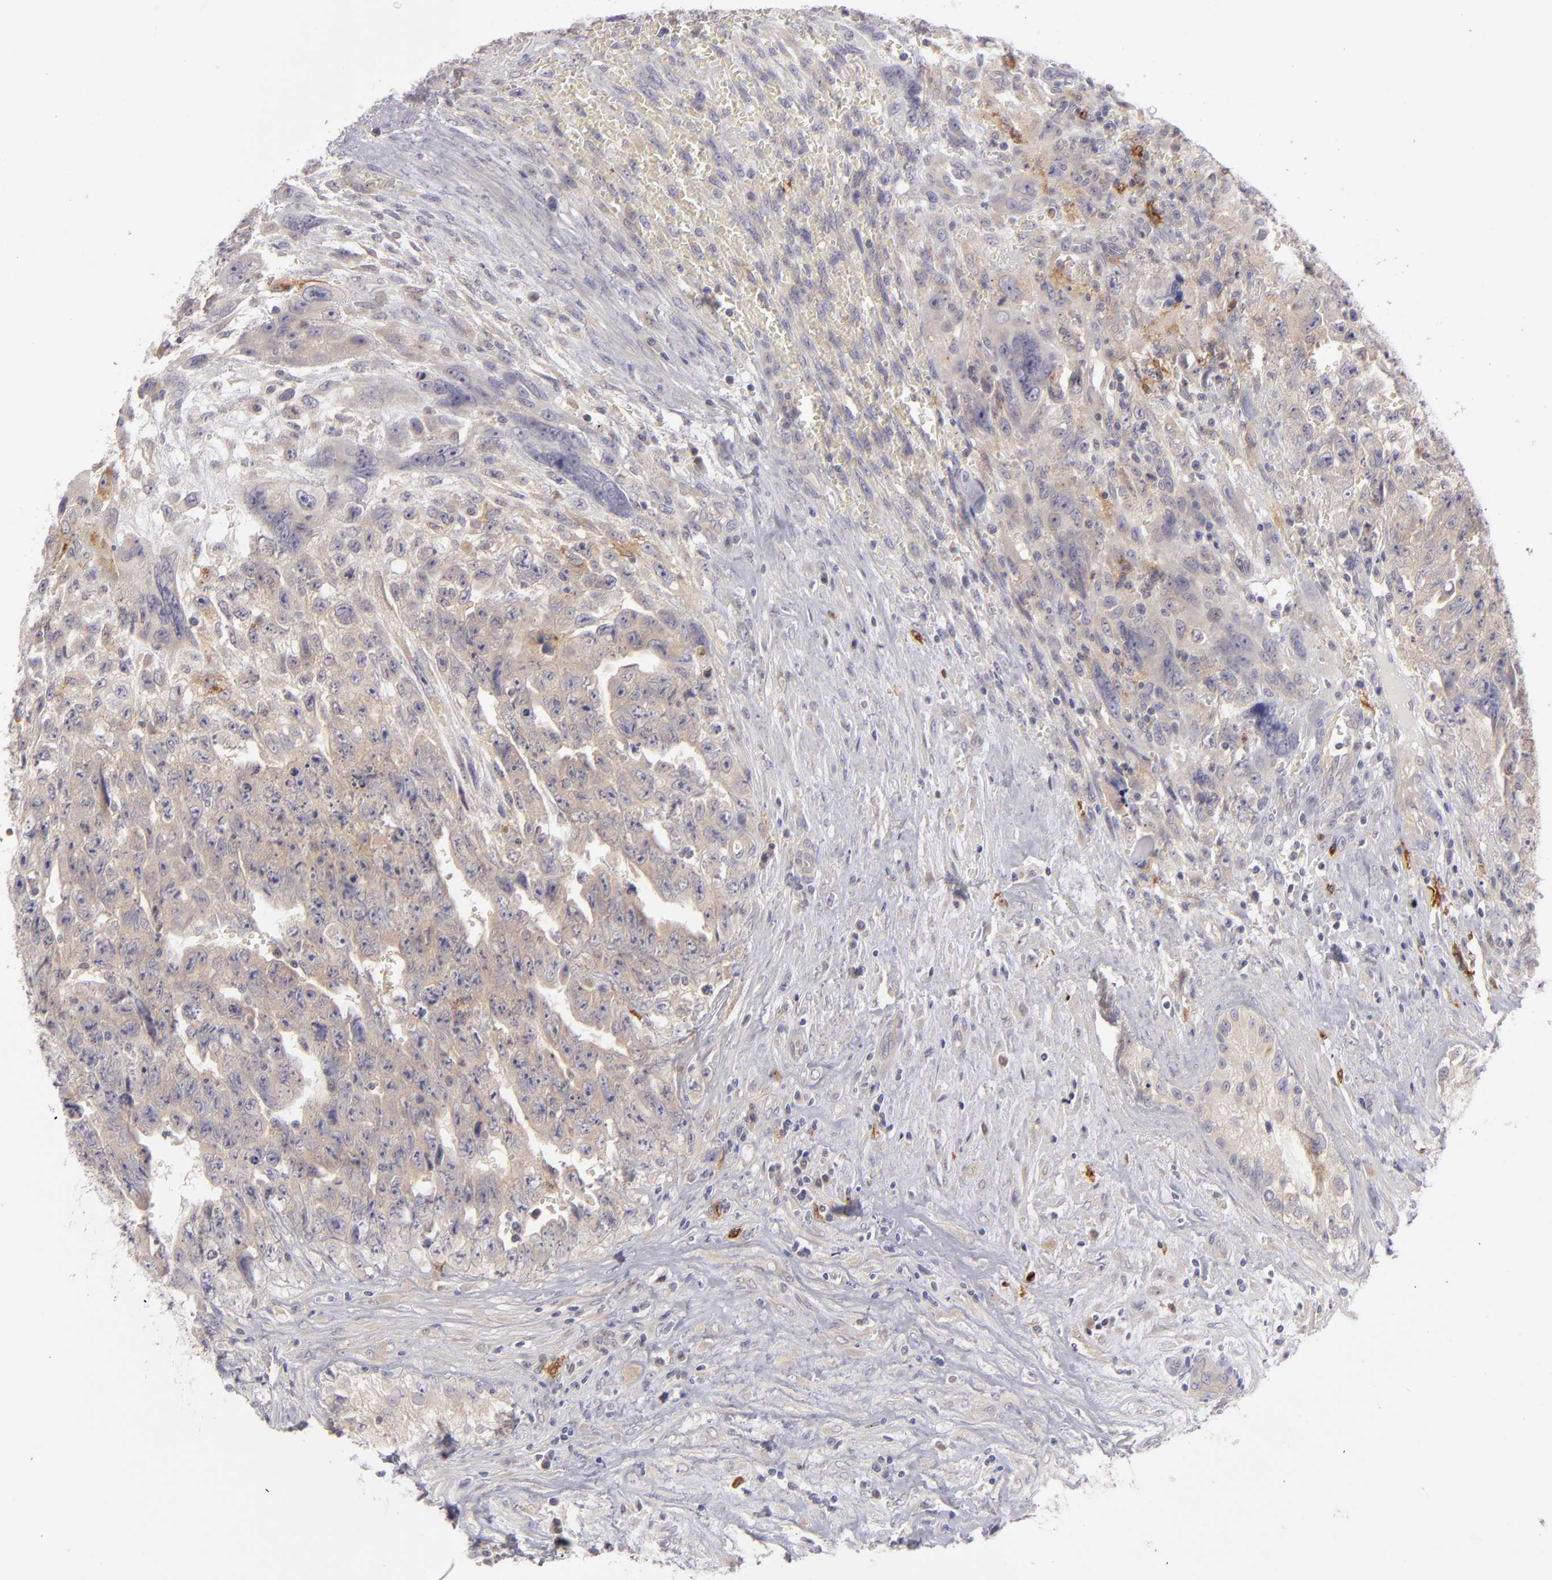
{"staining": {"intensity": "weak", "quantity": ">75%", "location": "cytoplasmic/membranous"}, "tissue": "testis cancer", "cell_type": "Tumor cells", "image_type": "cancer", "snomed": [{"axis": "morphology", "description": "Carcinoma, Embryonal, NOS"}, {"axis": "topography", "description": "Testis"}], "caption": "Tumor cells exhibit low levels of weak cytoplasmic/membranous staining in about >75% of cells in testis cancer (embryonal carcinoma). The protein is shown in brown color, while the nuclei are stained blue.", "gene": "CD83", "patient": {"sex": "male", "age": 28}}